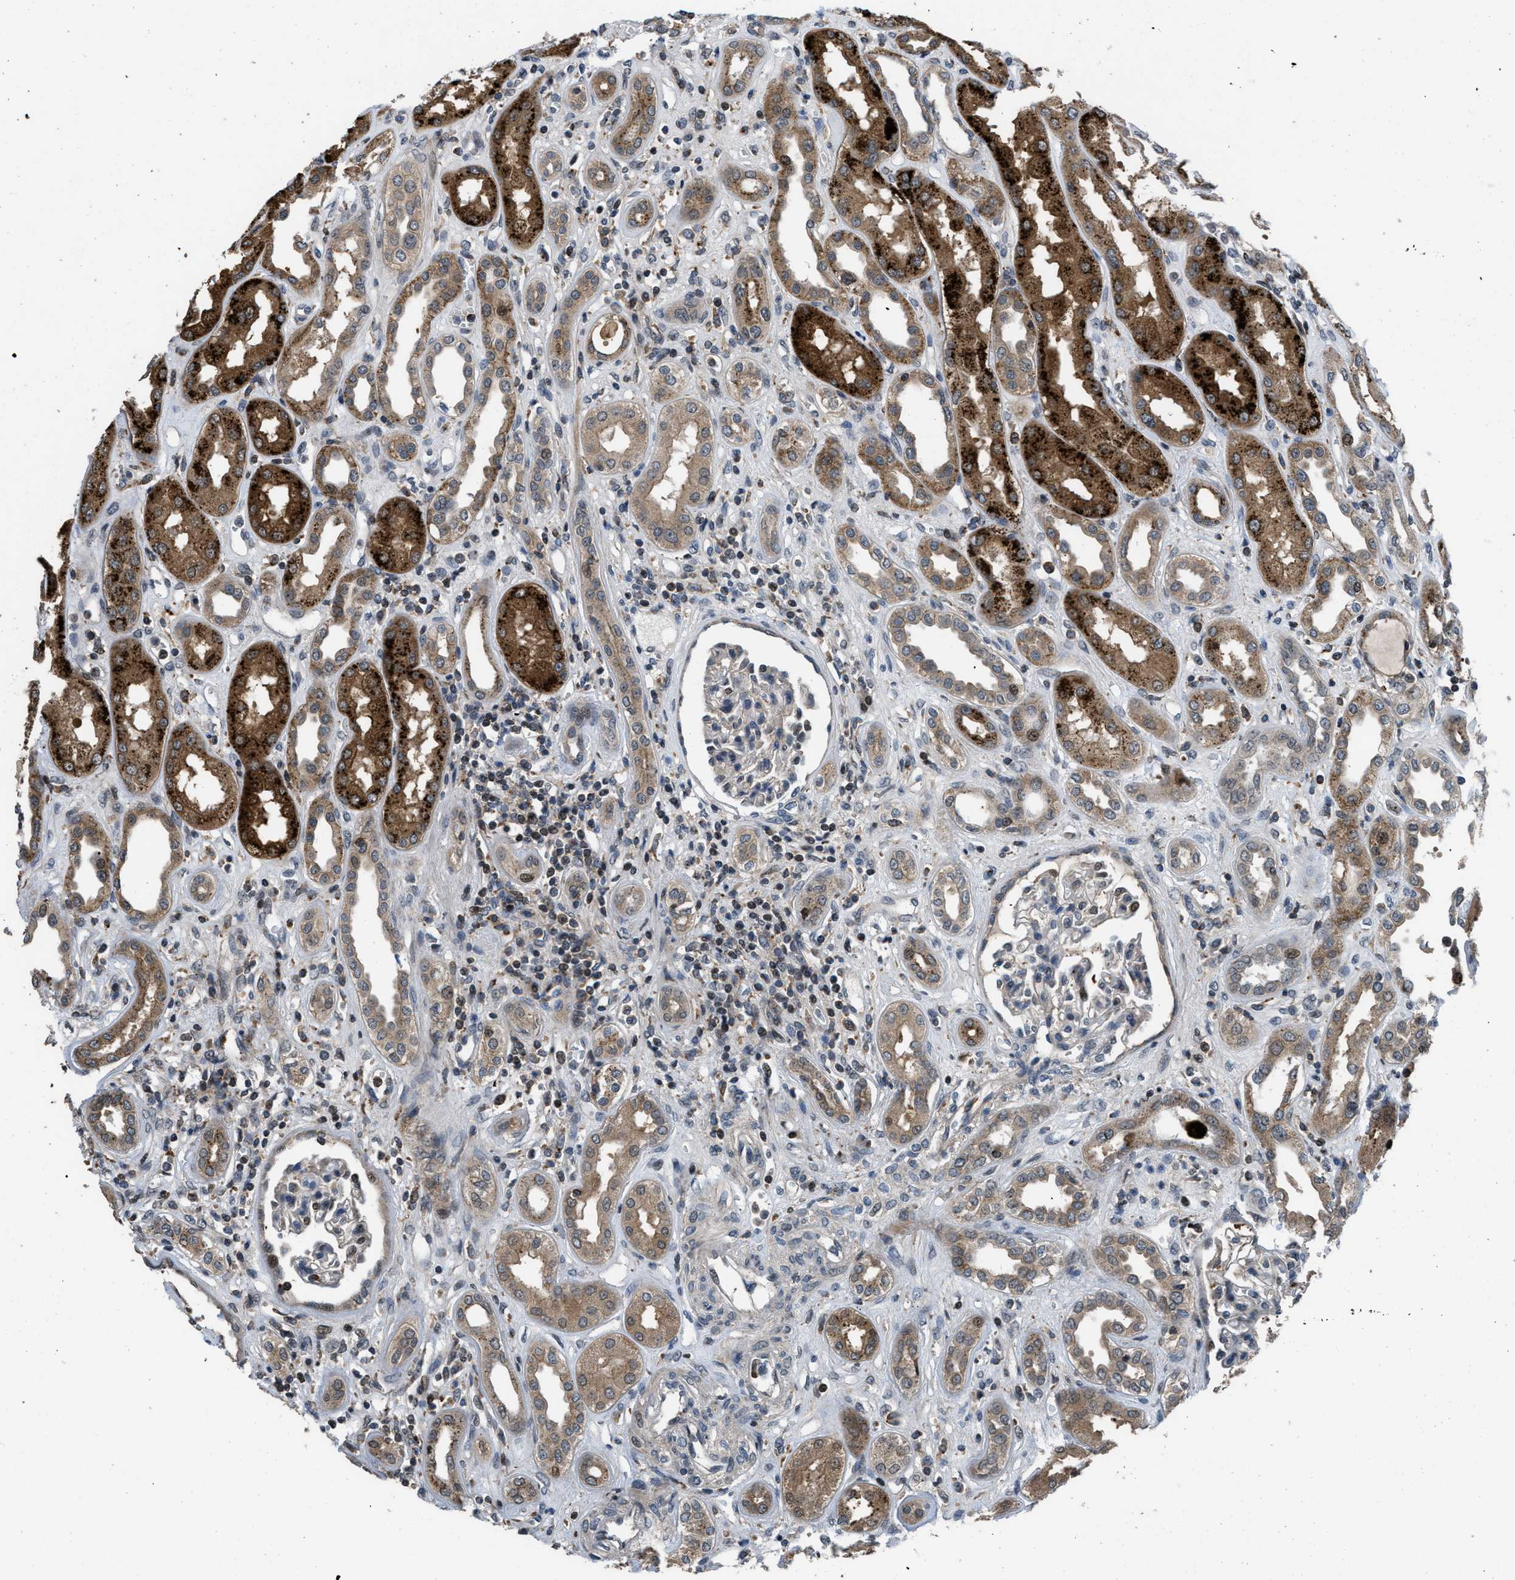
{"staining": {"intensity": "moderate", "quantity": "<25%", "location": "nuclear"}, "tissue": "kidney", "cell_type": "Cells in glomeruli", "image_type": "normal", "snomed": [{"axis": "morphology", "description": "Normal tissue, NOS"}, {"axis": "topography", "description": "Kidney"}], "caption": "An IHC histopathology image of benign tissue is shown. Protein staining in brown shows moderate nuclear positivity in kidney within cells in glomeruli. (DAB (3,3'-diaminobenzidine) = brown stain, brightfield microscopy at high magnification).", "gene": "CTBS", "patient": {"sex": "male", "age": 59}}